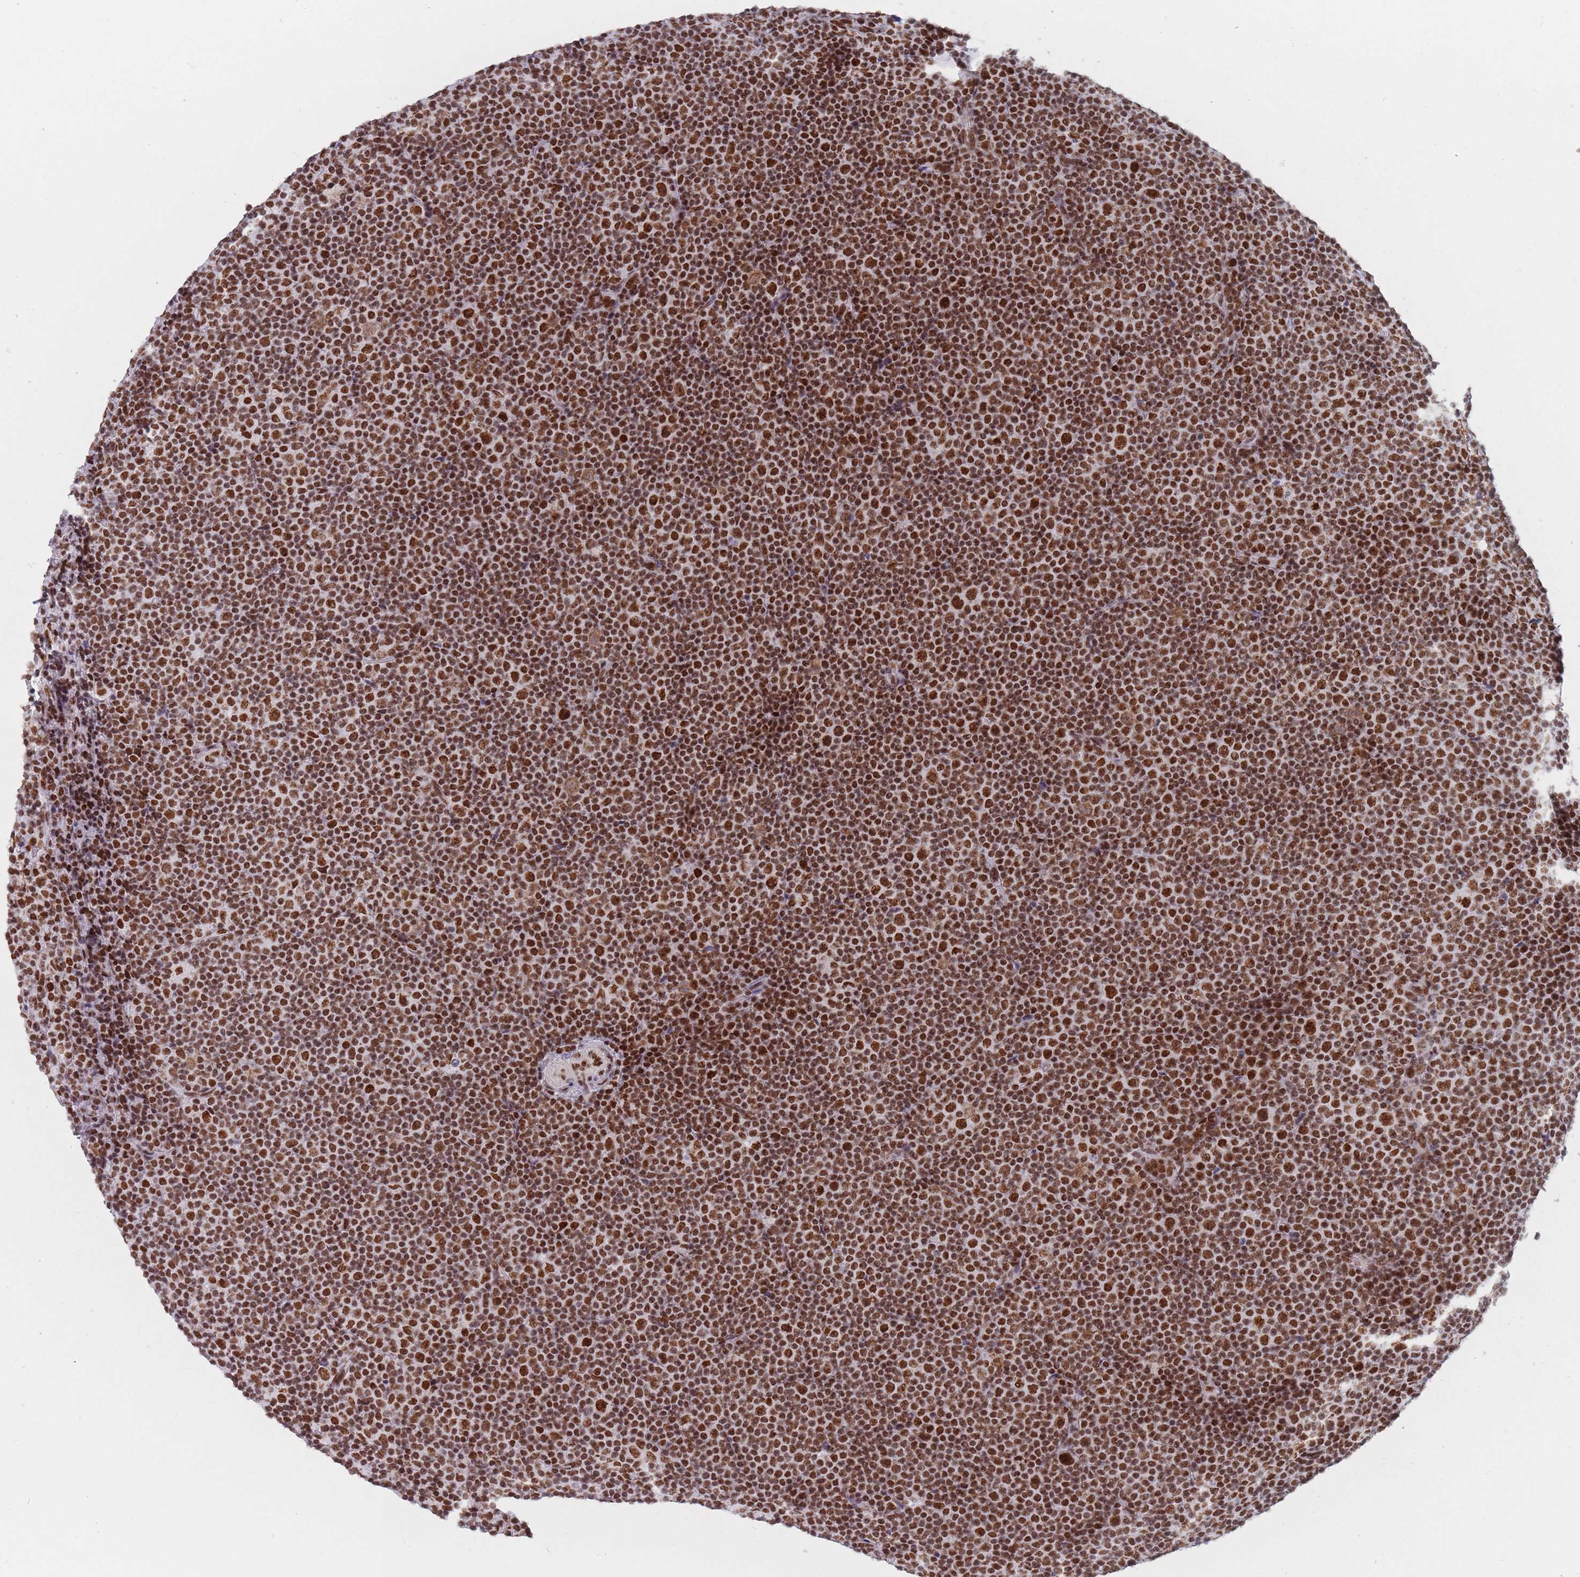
{"staining": {"intensity": "strong", "quantity": ">75%", "location": "nuclear"}, "tissue": "lymphoma", "cell_type": "Tumor cells", "image_type": "cancer", "snomed": [{"axis": "morphology", "description": "Malignant lymphoma, non-Hodgkin's type, Low grade"}, {"axis": "topography", "description": "Lymph node"}], "caption": "Tumor cells show high levels of strong nuclear positivity in about >75% of cells in malignant lymphoma, non-Hodgkin's type (low-grade).", "gene": "SAFB2", "patient": {"sex": "female", "age": 67}}